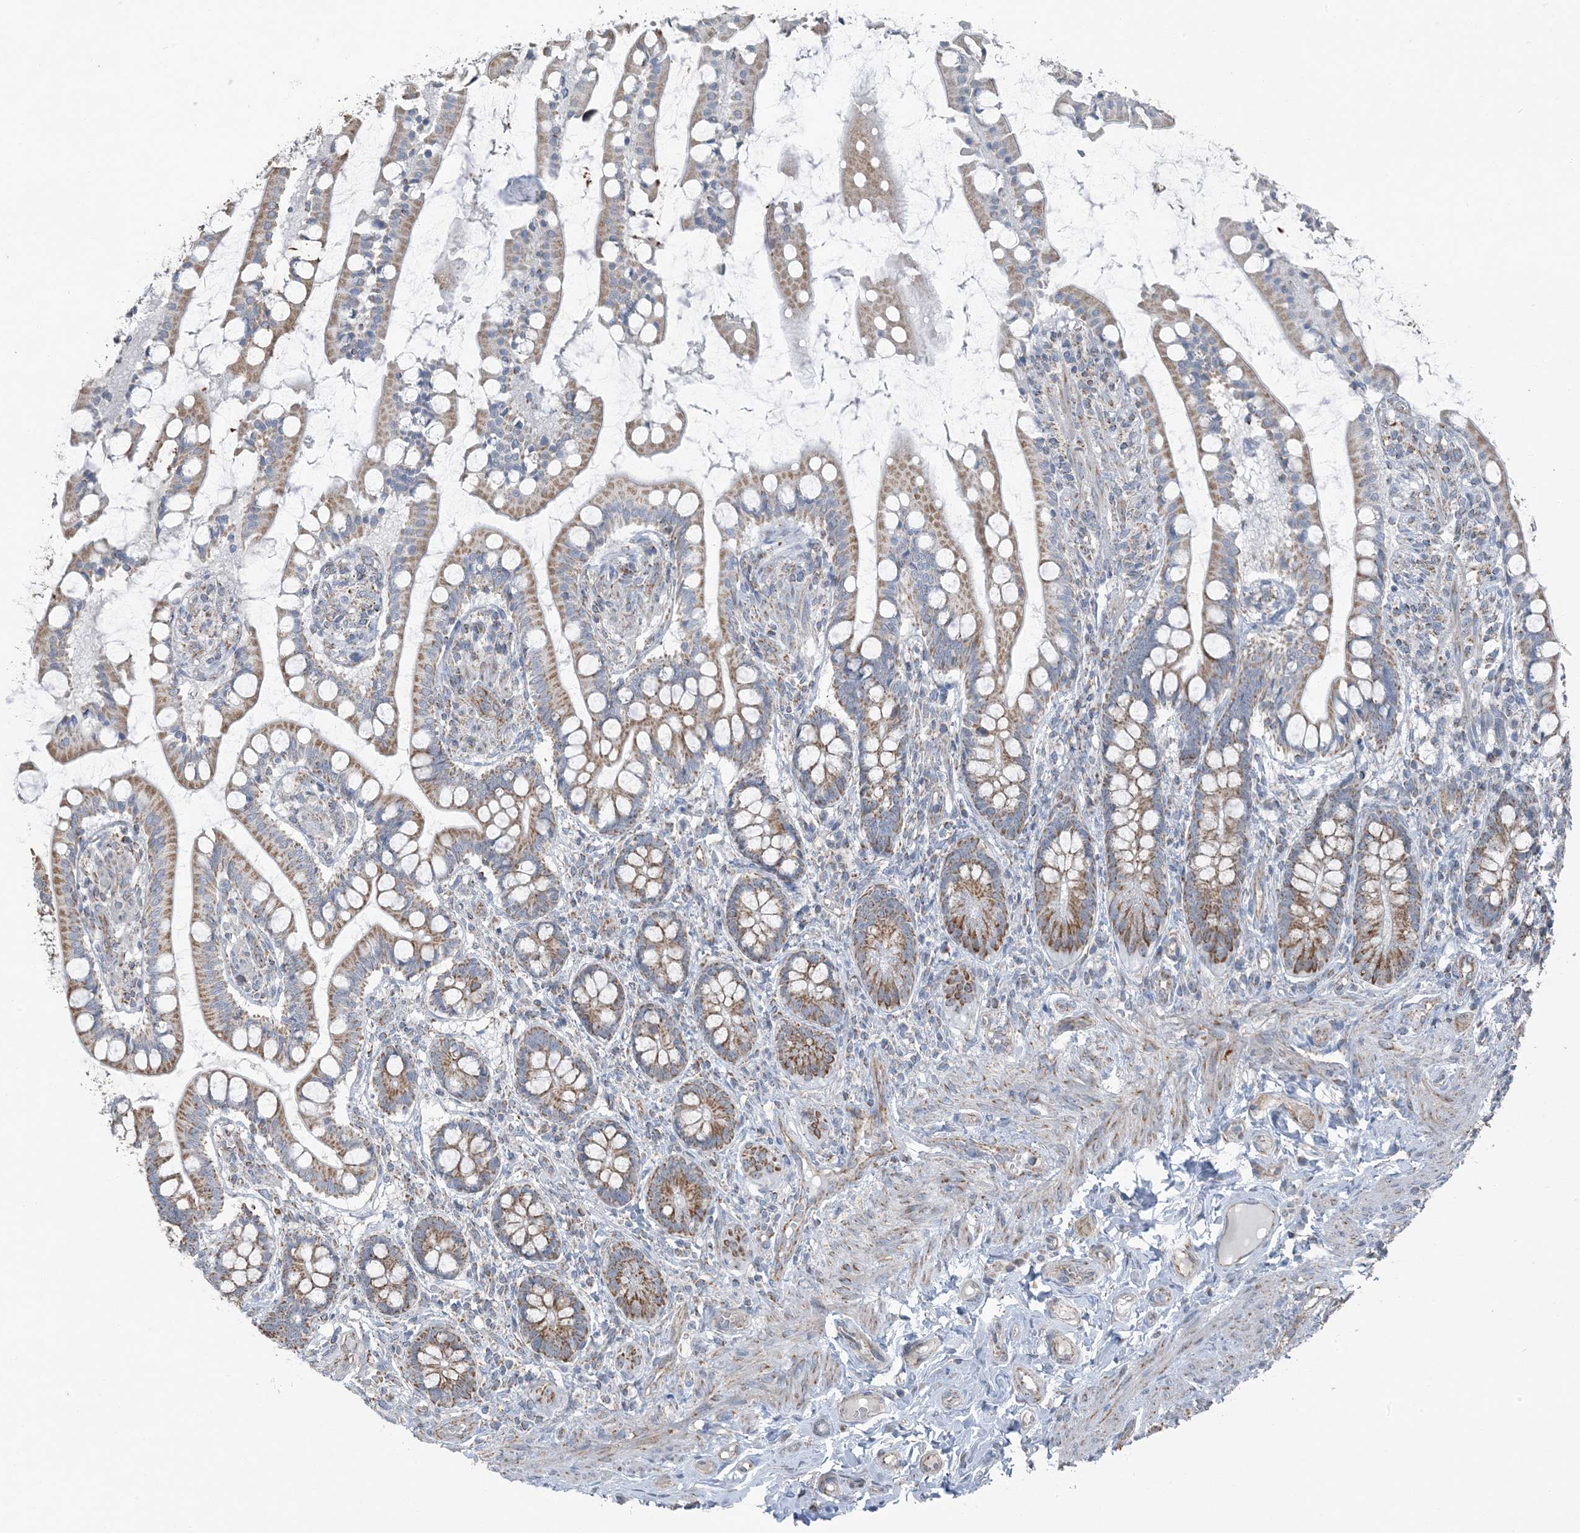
{"staining": {"intensity": "moderate", "quantity": ">75%", "location": "cytoplasmic/membranous"}, "tissue": "small intestine", "cell_type": "Glandular cells", "image_type": "normal", "snomed": [{"axis": "morphology", "description": "Normal tissue, NOS"}, {"axis": "topography", "description": "Small intestine"}], "caption": "The micrograph exhibits immunohistochemical staining of benign small intestine. There is moderate cytoplasmic/membranous positivity is identified in about >75% of glandular cells.", "gene": "PILRB", "patient": {"sex": "male", "age": 52}}